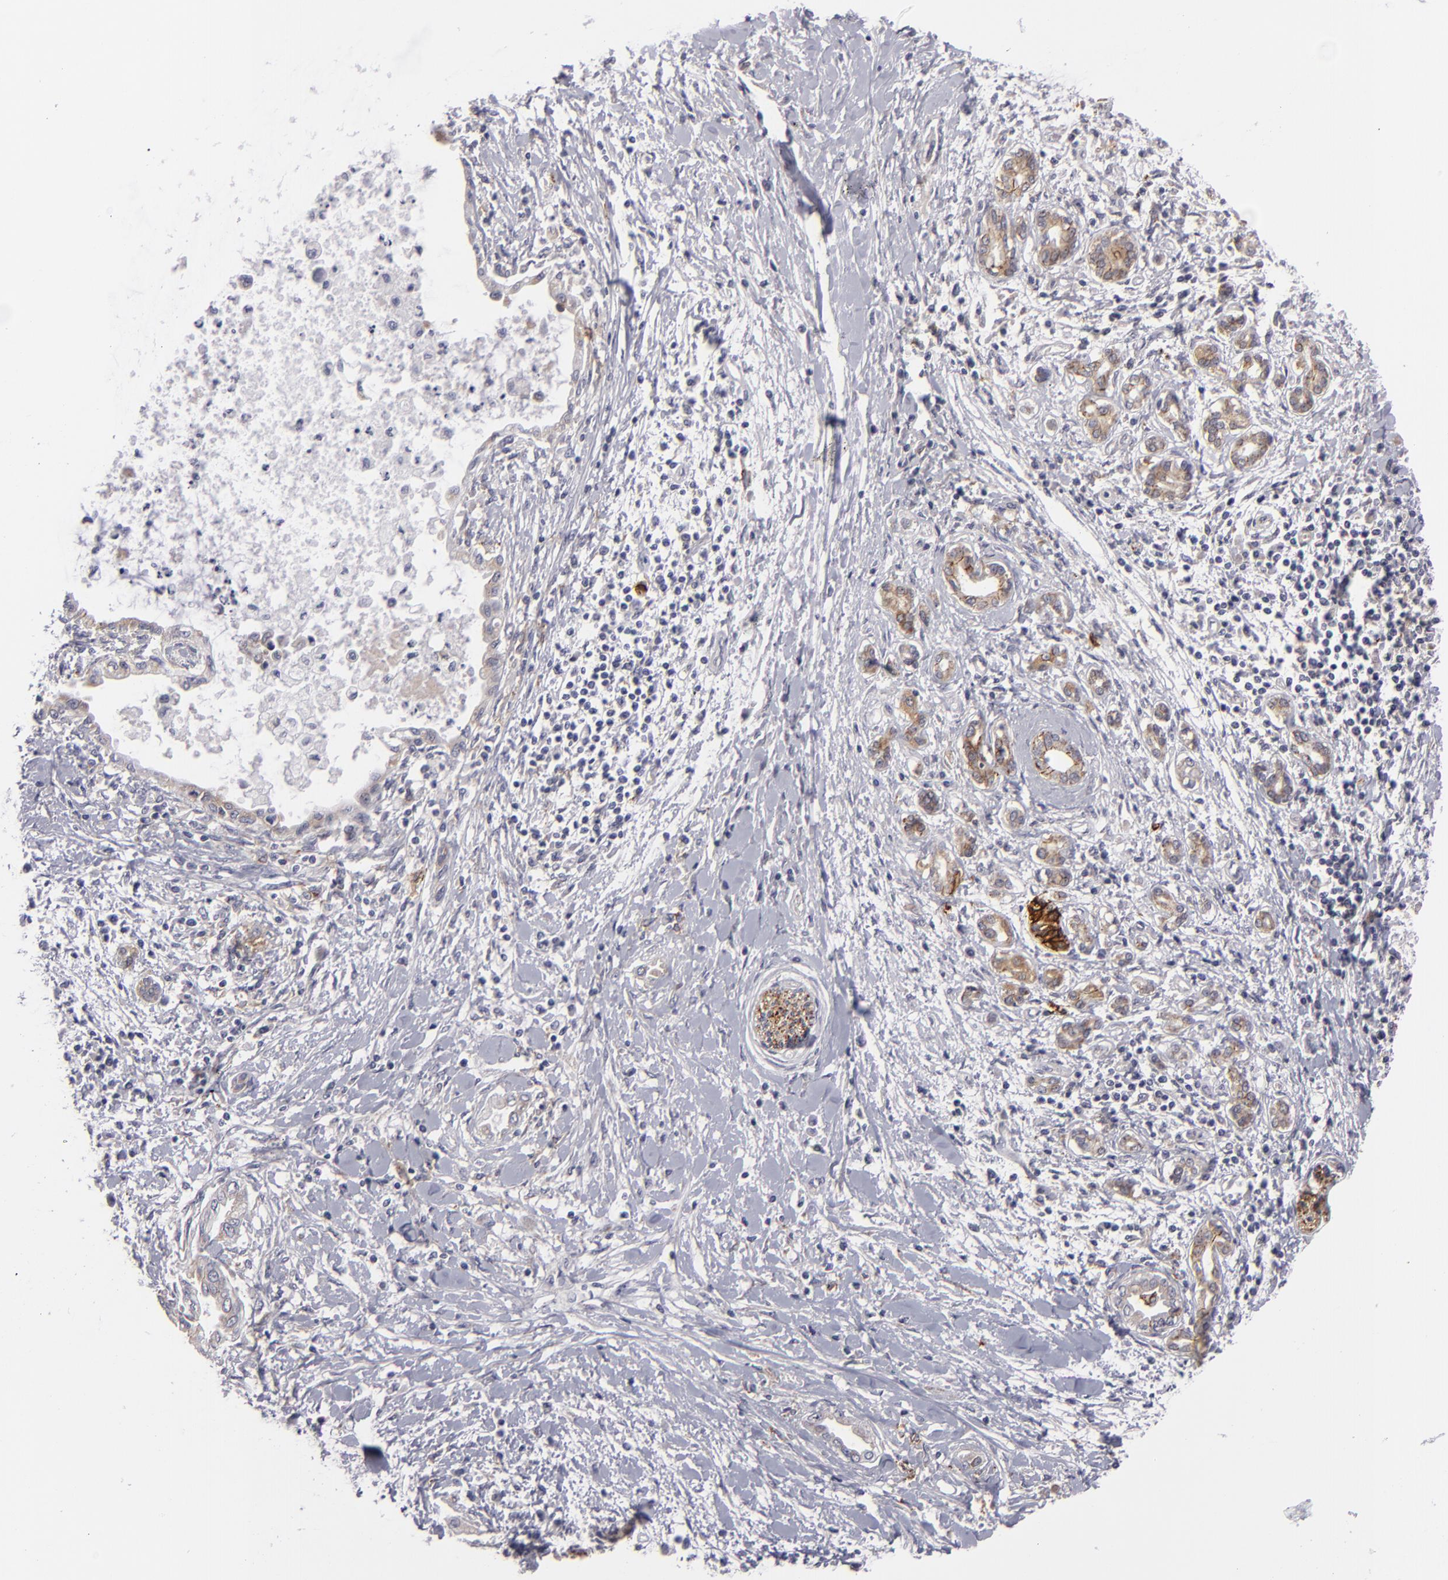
{"staining": {"intensity": "weak", "quantity": "25%-75%", "location": "cytoplasmic/membranous"}, "tissue": "pancreatic cancer", "cell_type": "Tumor cells", "image_type": "cancer", "snomed": [{"axis": "morphology", "description": "Adenocarcinoma, NOS"}, {"axis": "topography", "description": "Pancreas"}], "caption": "IHC photomicrograph of human pancreatic adenocarcinoma stained for a protein (brown), which exhibits low levels of weak cytoplasmic/membranous expression in about 25%-75% of tumor cells.", "gene": "ALCAM", "patient": {"sex": "female", "age": 64}}